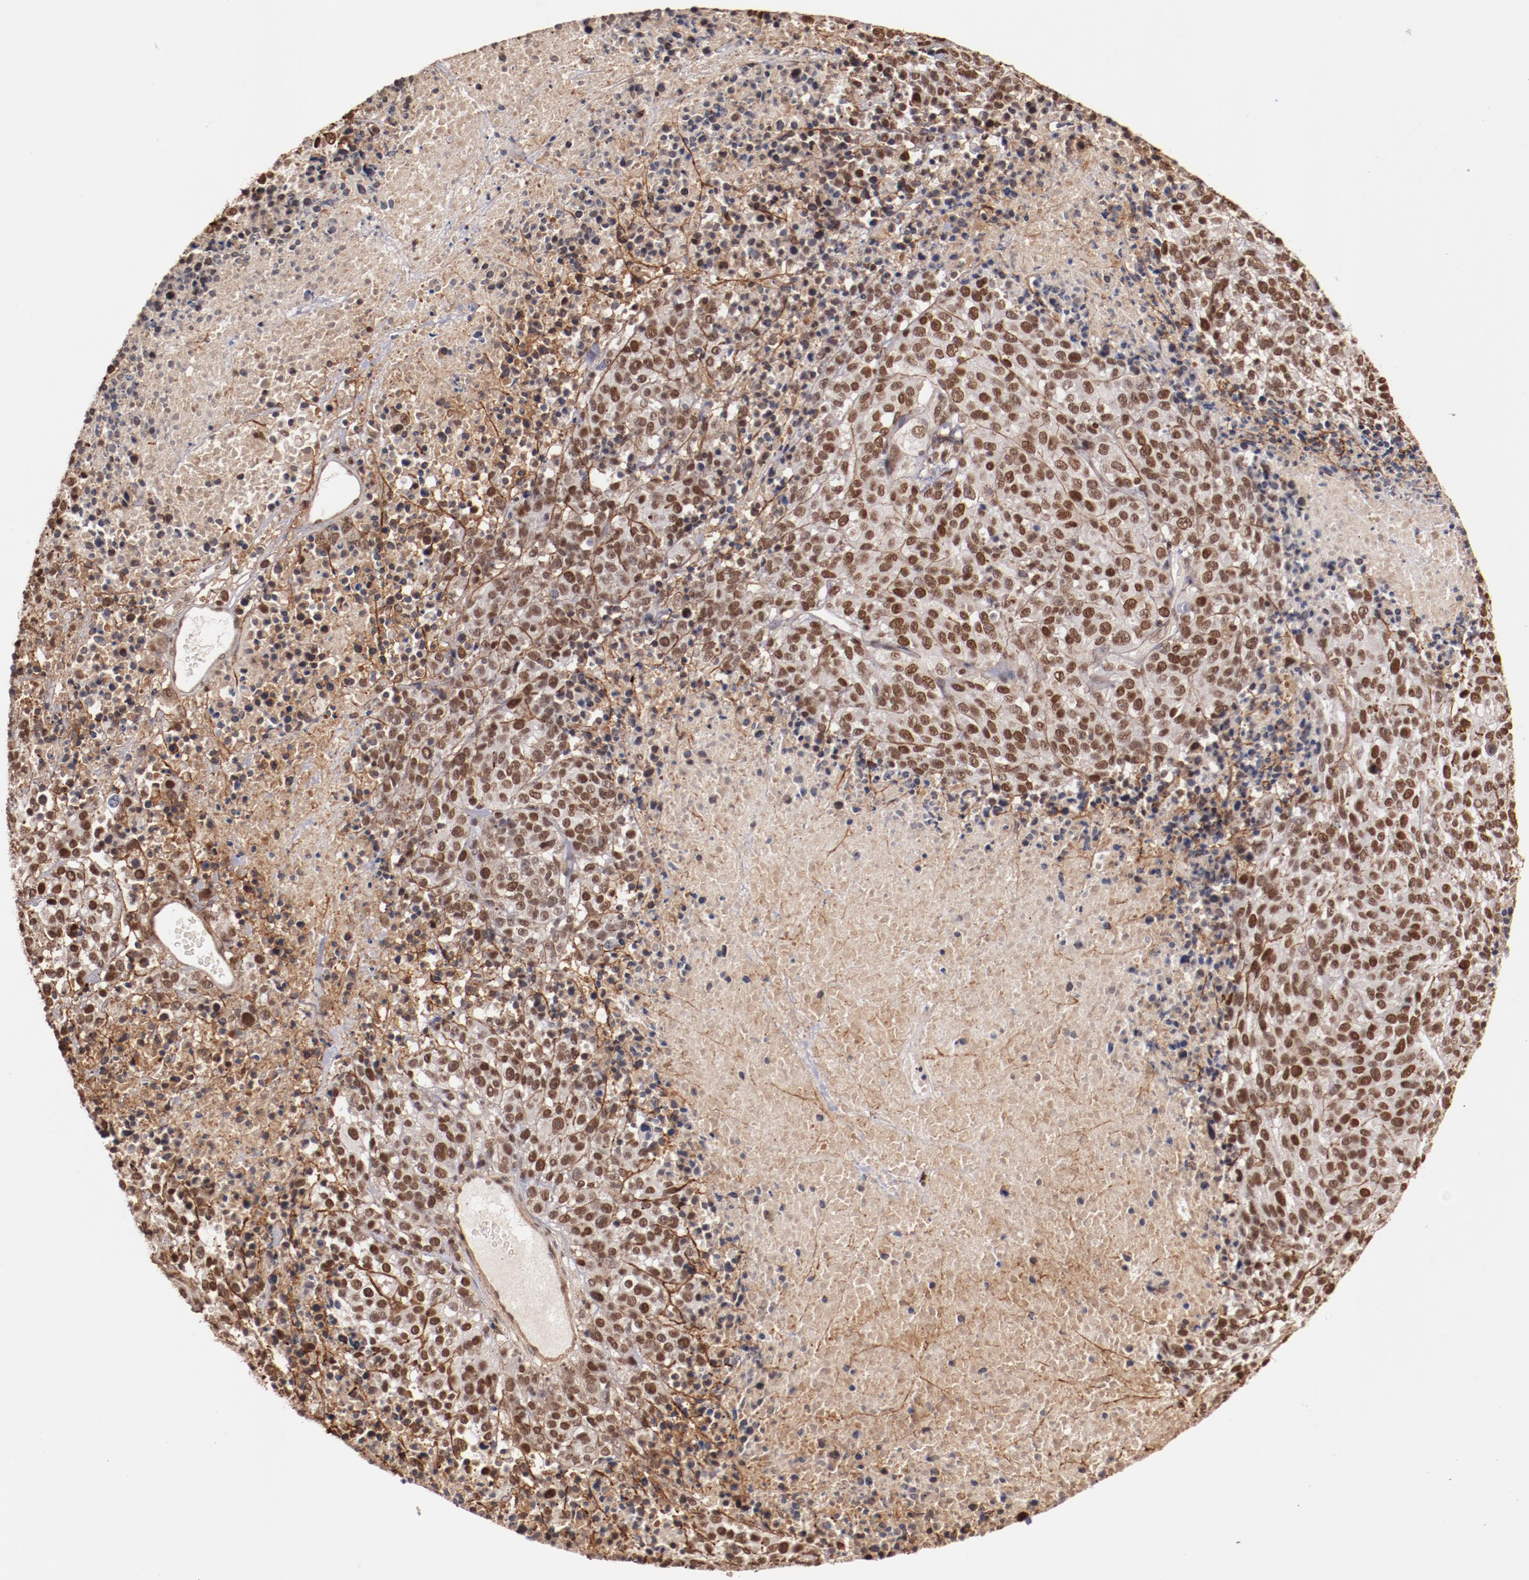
{"staining": {"intensity": "moderate", "quantity": ">75%", "location": "nuclear"}, "tissue": "melanoma", "cell_type": "Tumor cells", "image_type": "cancer", "snomed": [{"axis": "morphology", "description": "Malignant melanoma, Metastatic site"}, {"axis": "topography", "description": "Cerebral cortex"}], "caption": "Immunohistochemical staining of melanoma demonstrates medium levels of moderate nuclear positivity in approximately >75% of tumor cells.", "gene": "STAG2", "patient": {"sex": "female", "age": 52}}